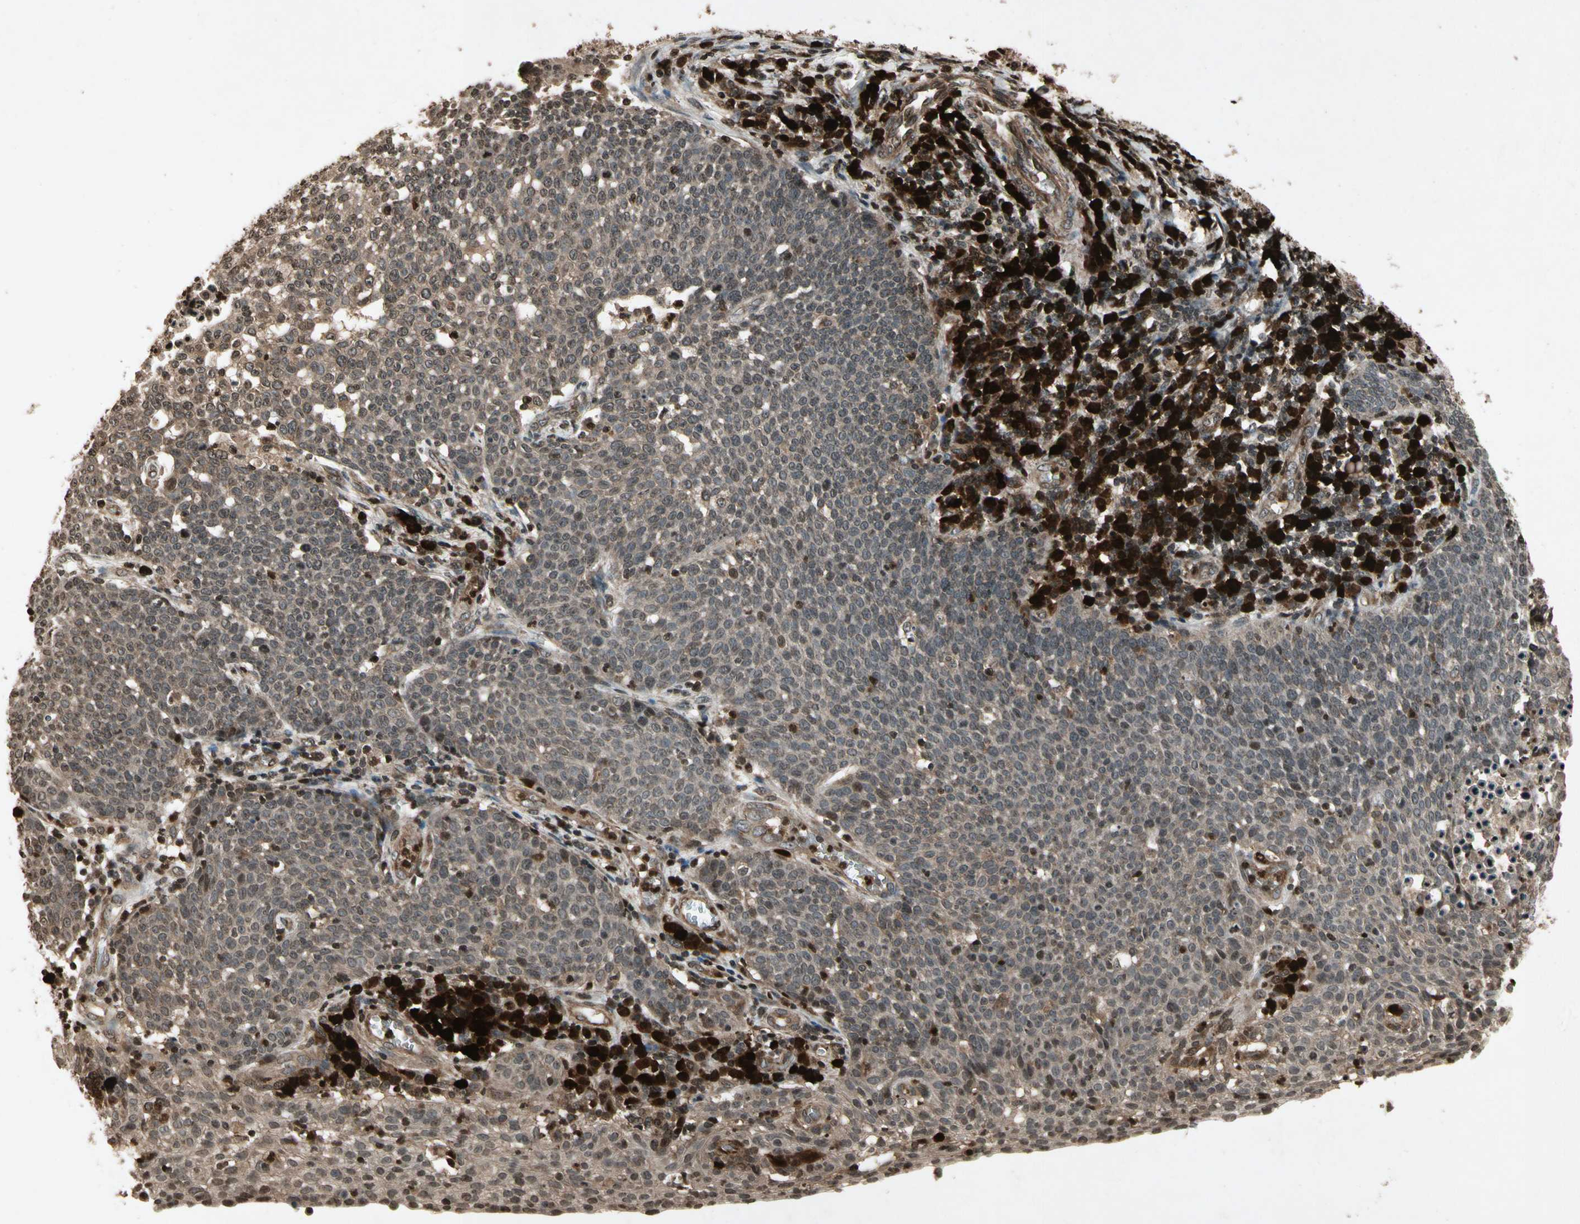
{"staining": {"intensity": "moderate", "quantity": ">75%", "location": "cytoplasmic/membranous"}, "tissue": "cervical cancer", "cell_type": "Tumor cells", "image_type": "cancer", "snomed": [{"axis": "morphology", "description": "Squamous cell carcinoma, NOS"}, {"axis": "topography", "description": "Cervix"}], "caption": "Tumor cells reveal medium levels of moderate cytoplasmic/membranous positivity in approximately >75% of cells in squamous cell carcinoma (cervical).", "gene": "GLRX", "patient": {"sex": "female", "age": 34}}